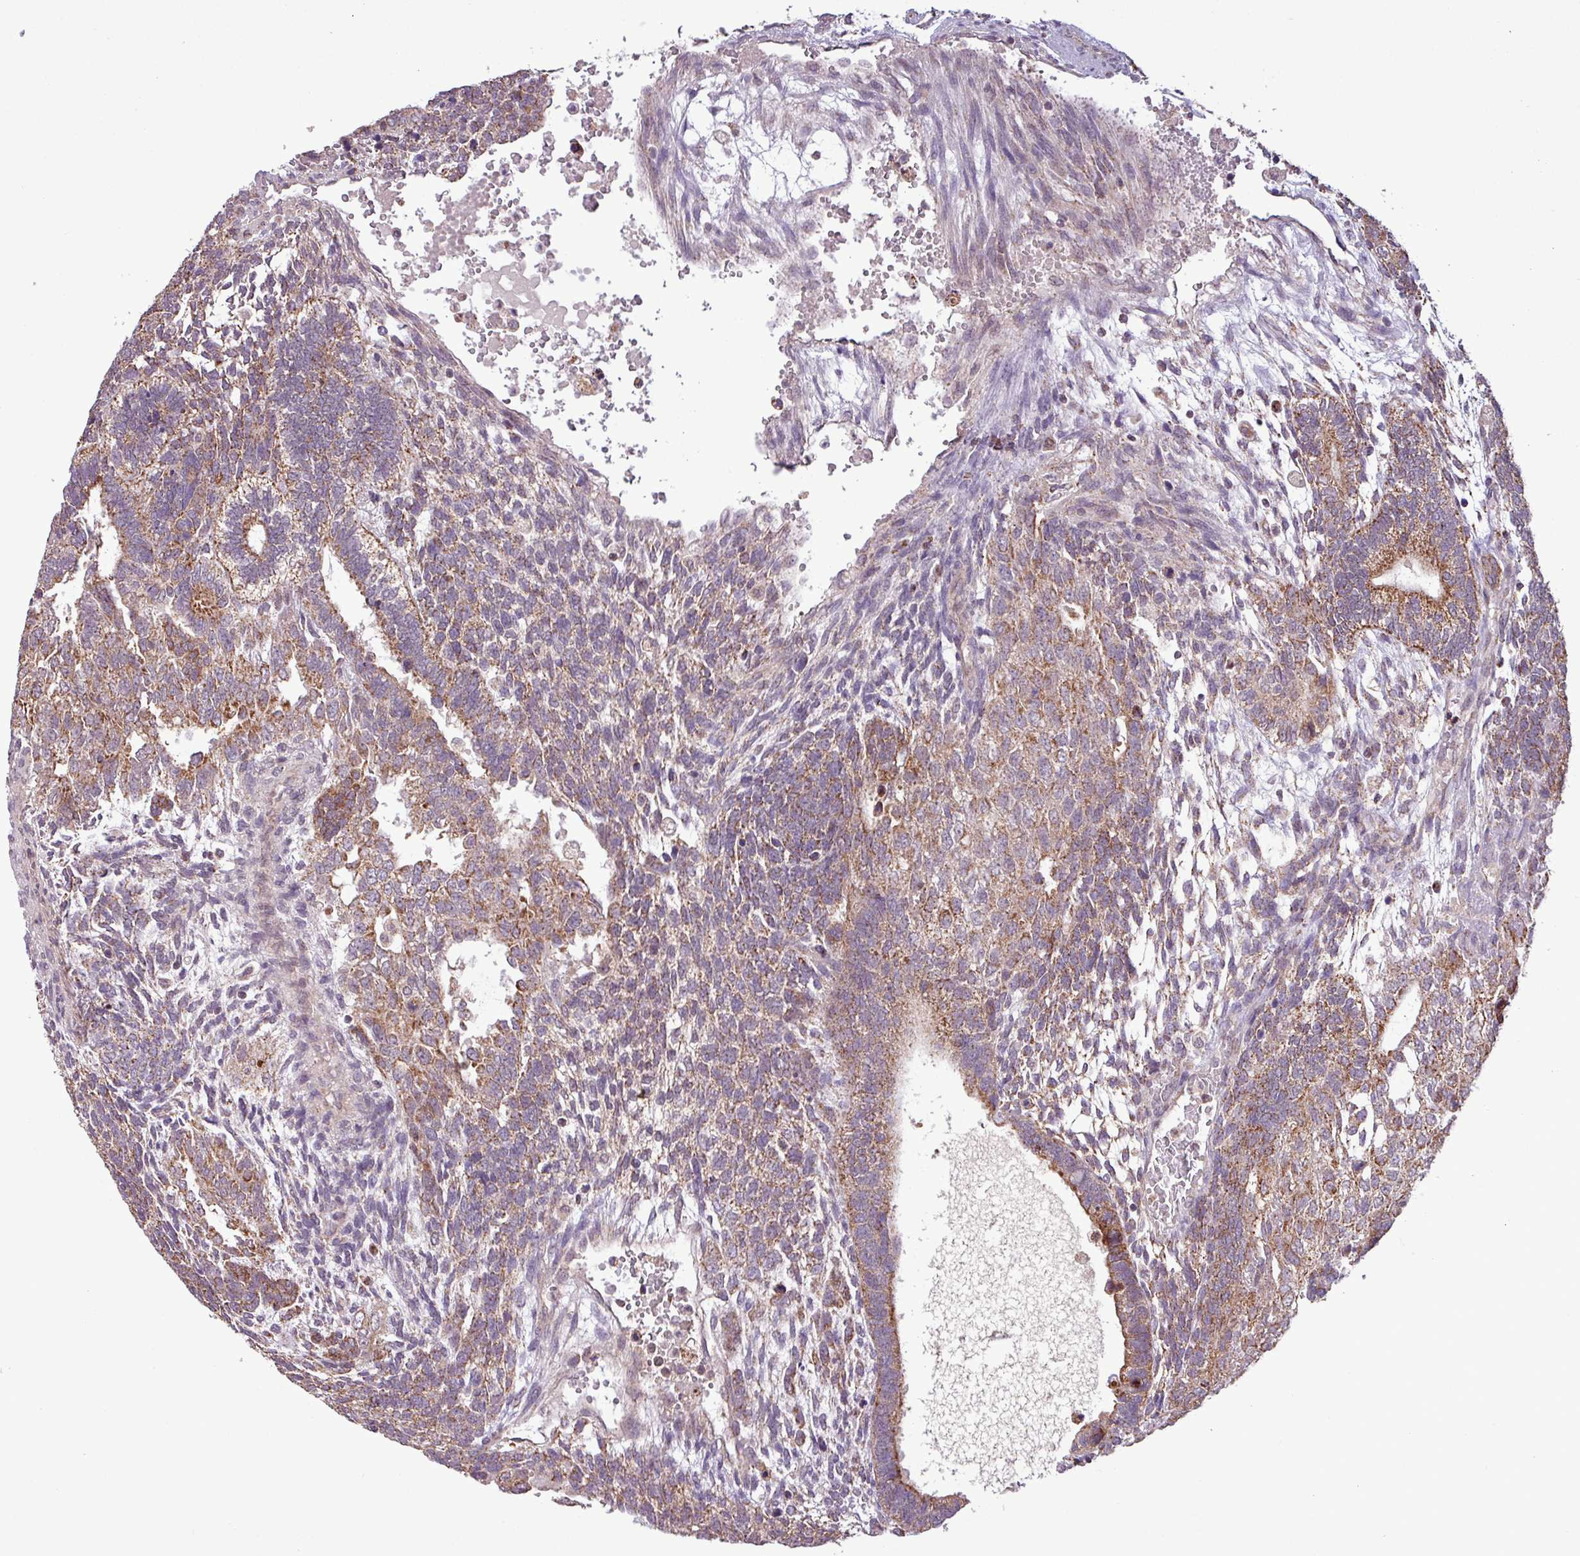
{"staining": {"intensity": "moderate", "quantity": ">75%", "location": "cytoplasmic/membranous"}, "tissue": "testis cancer", "cell_type": "Tumor cells", "image_type": "cancer", "snomed": [{"axis": "morphology", "description": "Carcinoma, Embryonal, NOS"}, {"axis": "topography", "description": "Testis"}], "caption": "There is medium levels of moderate cytoplasmic/membranous positivity in tumor cells of testis embryonal carcinoma, as demonstrated by immunohistochemical staining (brown color).", "gene": "MCTP2", "patient": {"sex": "male", "age": 23}}